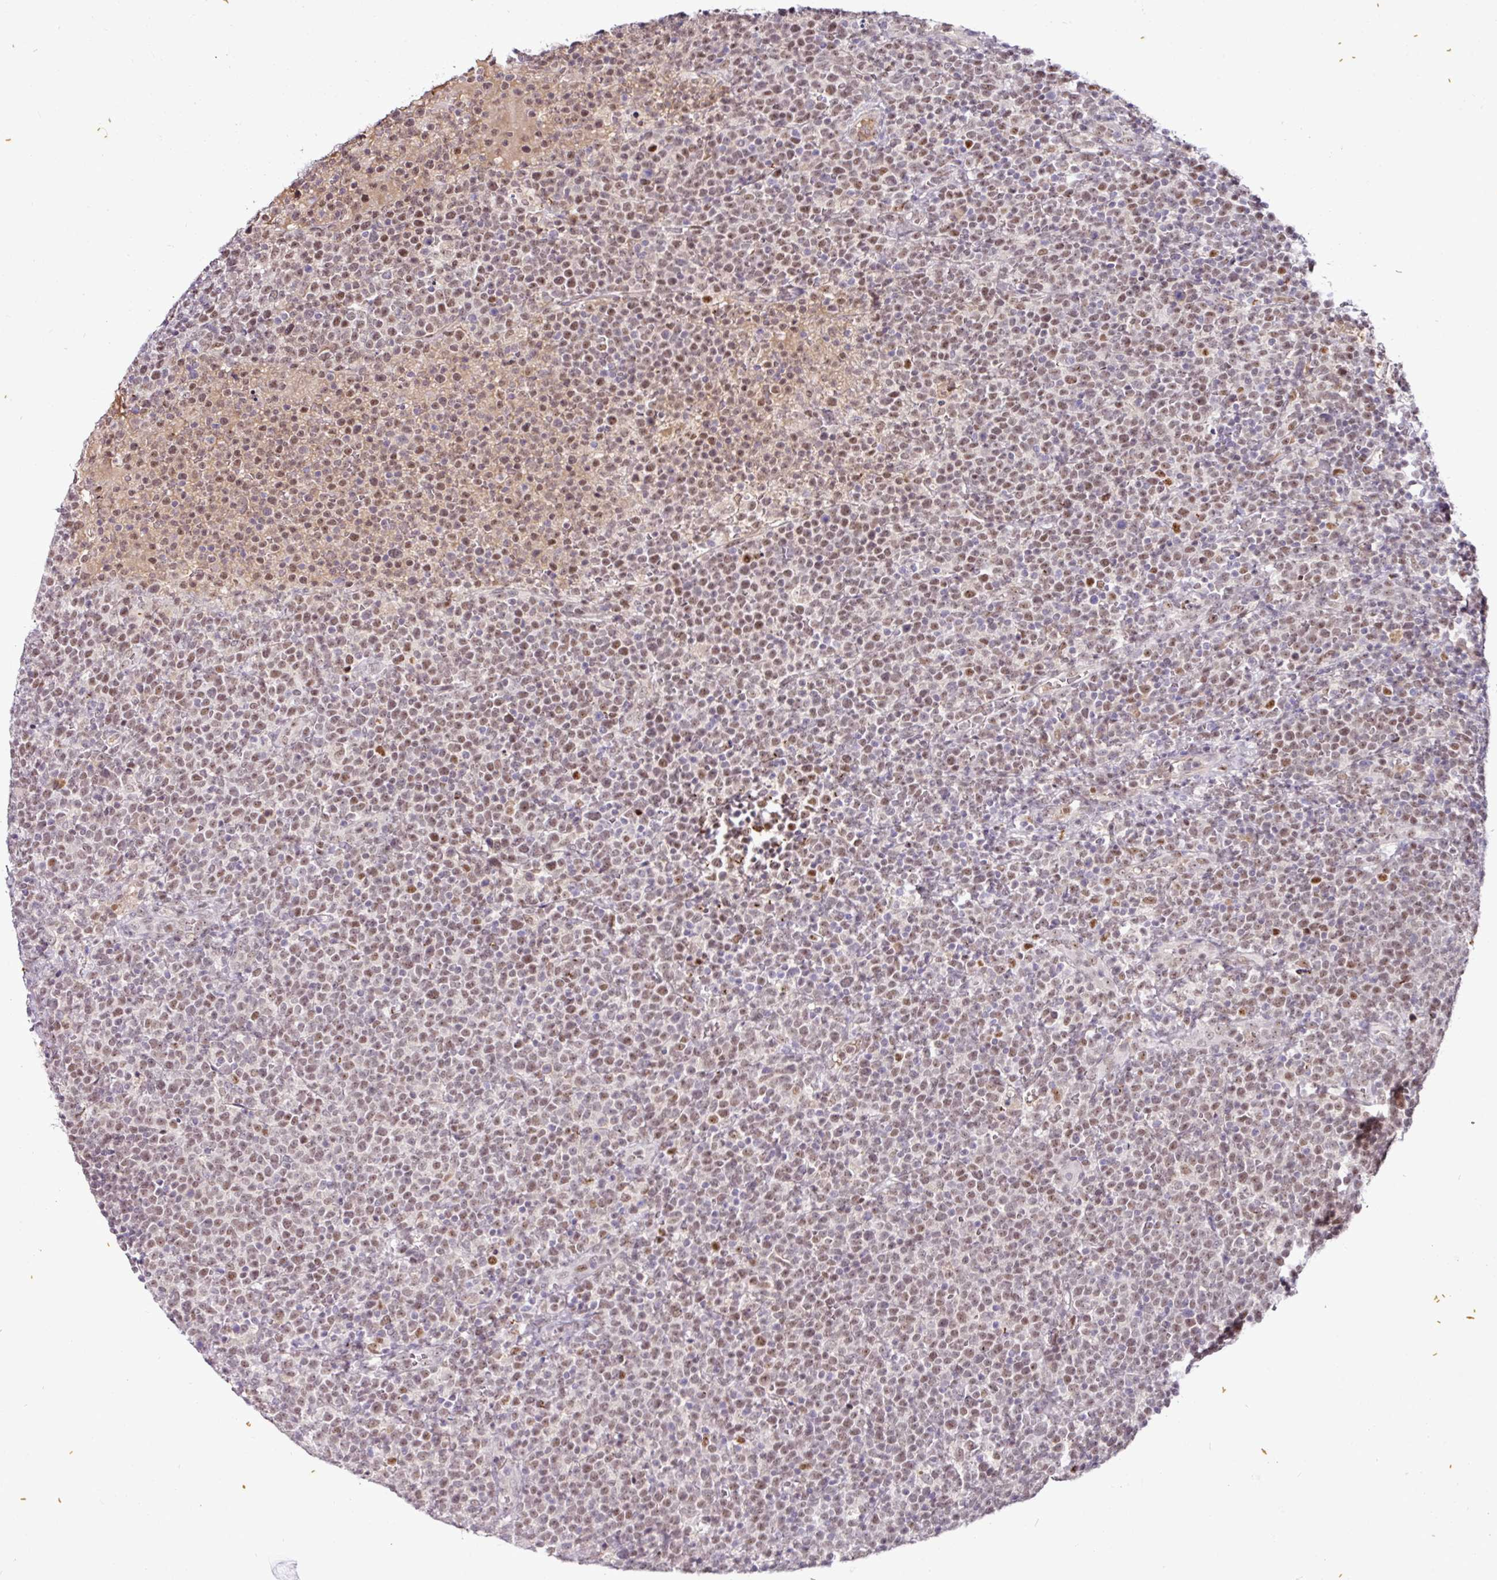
{"staining": {"intensity": "moderate", "quantity": "25%-75%", "location": "nuclear"}, "tissue": "lymphoma", "cell_type": "Tumor cells", "image_type": "cancer", "snomed": [{"axis": "morphology", "description": "Malignant lymphoma, non-Hodgkin's type, High grade"}, {"axis": "topography", "description": "Lymph node"}], "caption": "The histopathology image displays staining of lymphoma, revealing moderate nuclear protein positivity (brown color) within tumor cells.", "gene": "KLF16", "patient": {"sex": "male", "age": 61}}